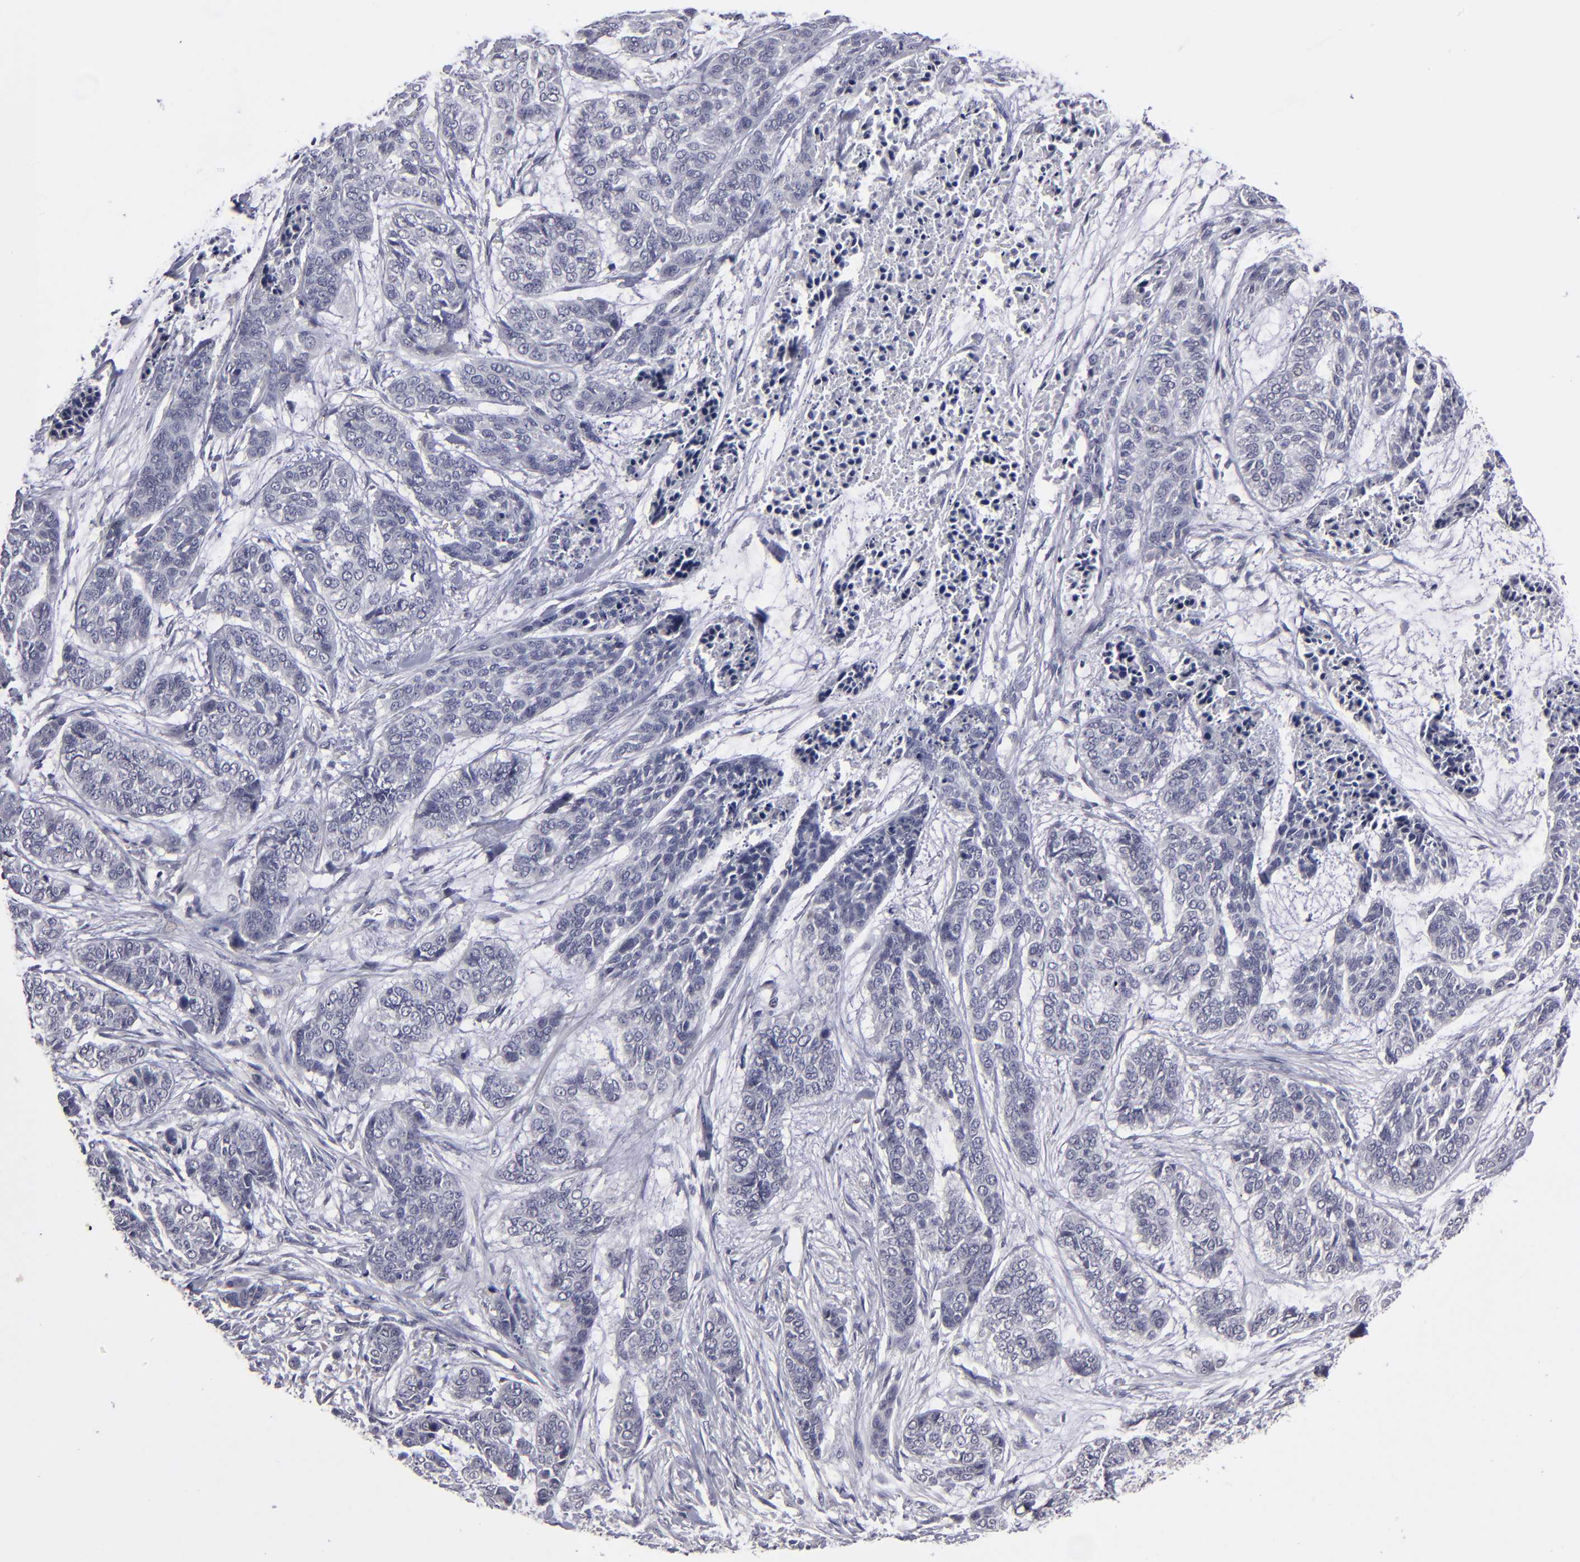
{"staining": {"intensity": "negative", "quantity": "none", "location": "none"}, "tissue": "skin cancer", "cell_type": "Tumor cells", "image_type": "cancer", "snomed": [{"axis": "morphology", "description": "Basal cell carcinoma"}, {"axis": "topography", "description": "Skin"}], "caption": "A high-resolution micrograph shows immunohistochemistry (IHC) staining of skin cancer (basal cell carcinoma), which exhibits no significant expression in tumor cells. (Immunohistochemistry (ihc), brightfield microscopy, high magnification).", "gene": "ZNF175", "patient": {"sex": "female", "age": 64}}